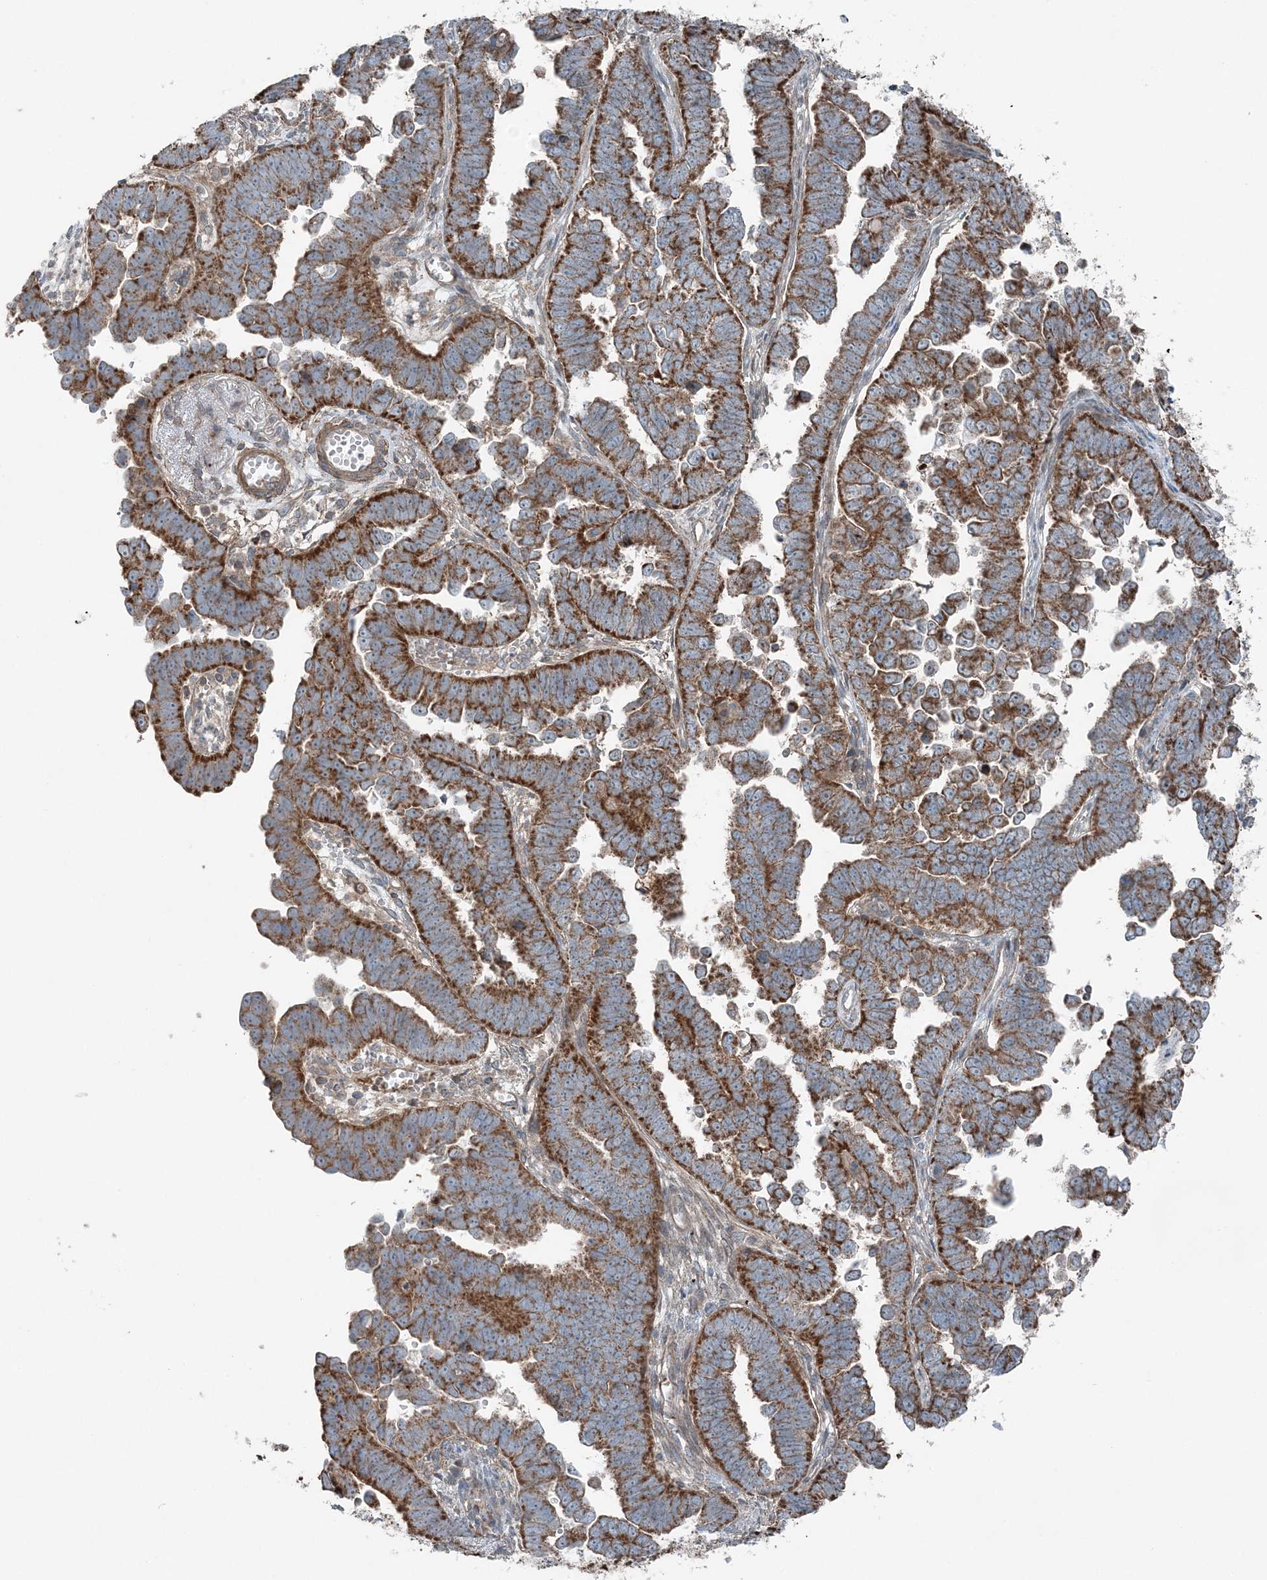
{"staining": {"intensity": "moderate", "quantity": ">75%", "location": "cytoplasmic/membranous"}, "tissue": "endometrial cancer", "cell_type": "Tumor cells", "image_type": "cancer", "snomed": [{"axis": "morphology", "description": "Adenocarcinoma, NOS"}, {"axis": "topography", "description": "Endometrium"}], "caption": "Protein analysis of endometrial cancer (adenocarcinoma) tissue demonstrates moderate cytoplasmic/membranous expression in about >75% of tumor cells.", "gene": "KY", "patient": {"sex": "female", "age": 75}}